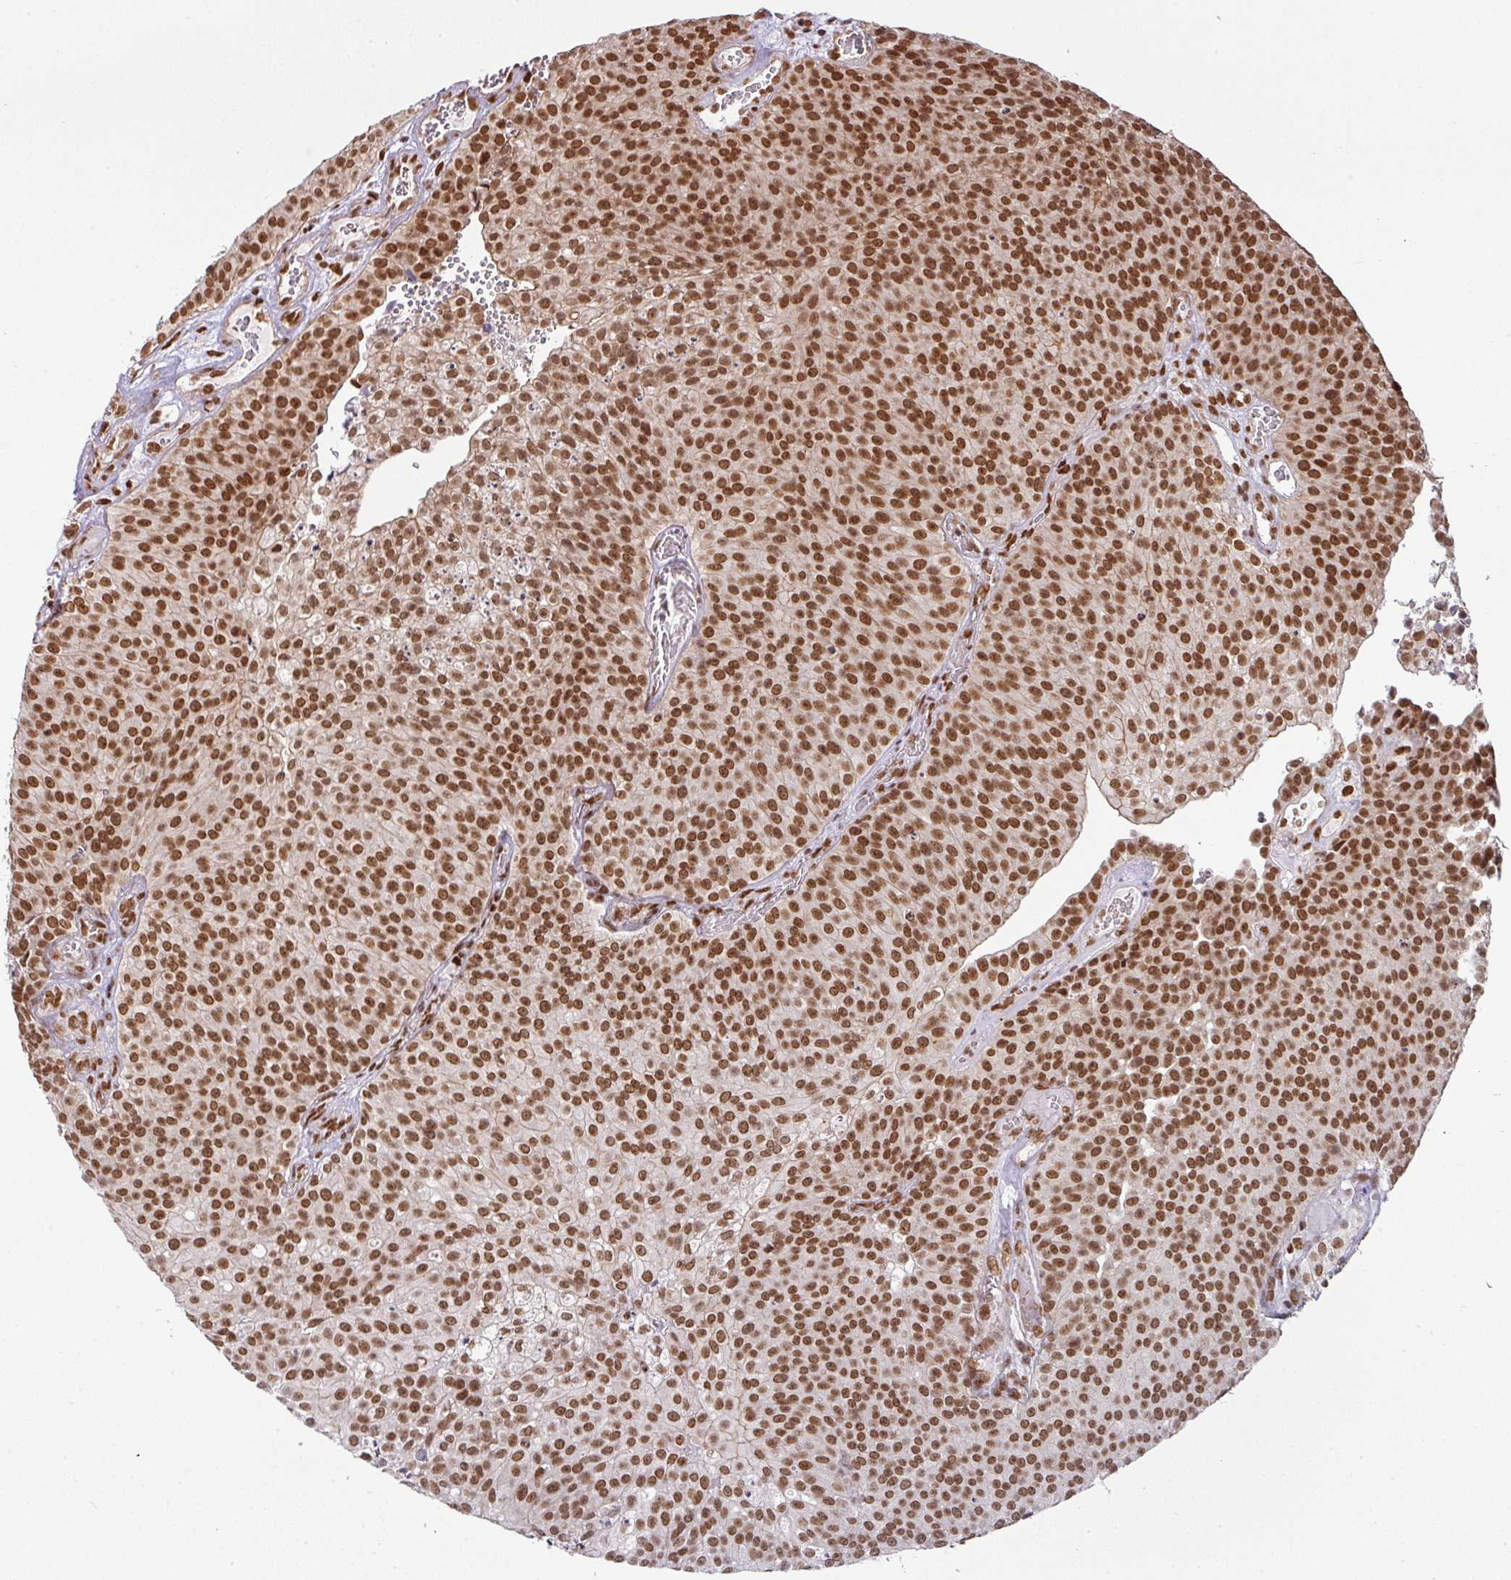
{"staining": {"intensity": "strong", "quantity": ">75%", "location": "nuclear"}, "tissue": "urothelial cancer", "cell_type": "Tumor cells", "image_type": "cancer", "snomed": [{"axis": "morphology", "description": "Urothelial carcinoma, Low grade"}, {"axis": "topography", "description": "Urinary bladder"}], "caption": "Brown immunohistochemical staining in urothelial carcinoma (low-grade) shows strong nuclear positivity in approximately >75% of tumor cells.", "gene": "NCOA5", "patient": {"sex": "female", "age": 79}}